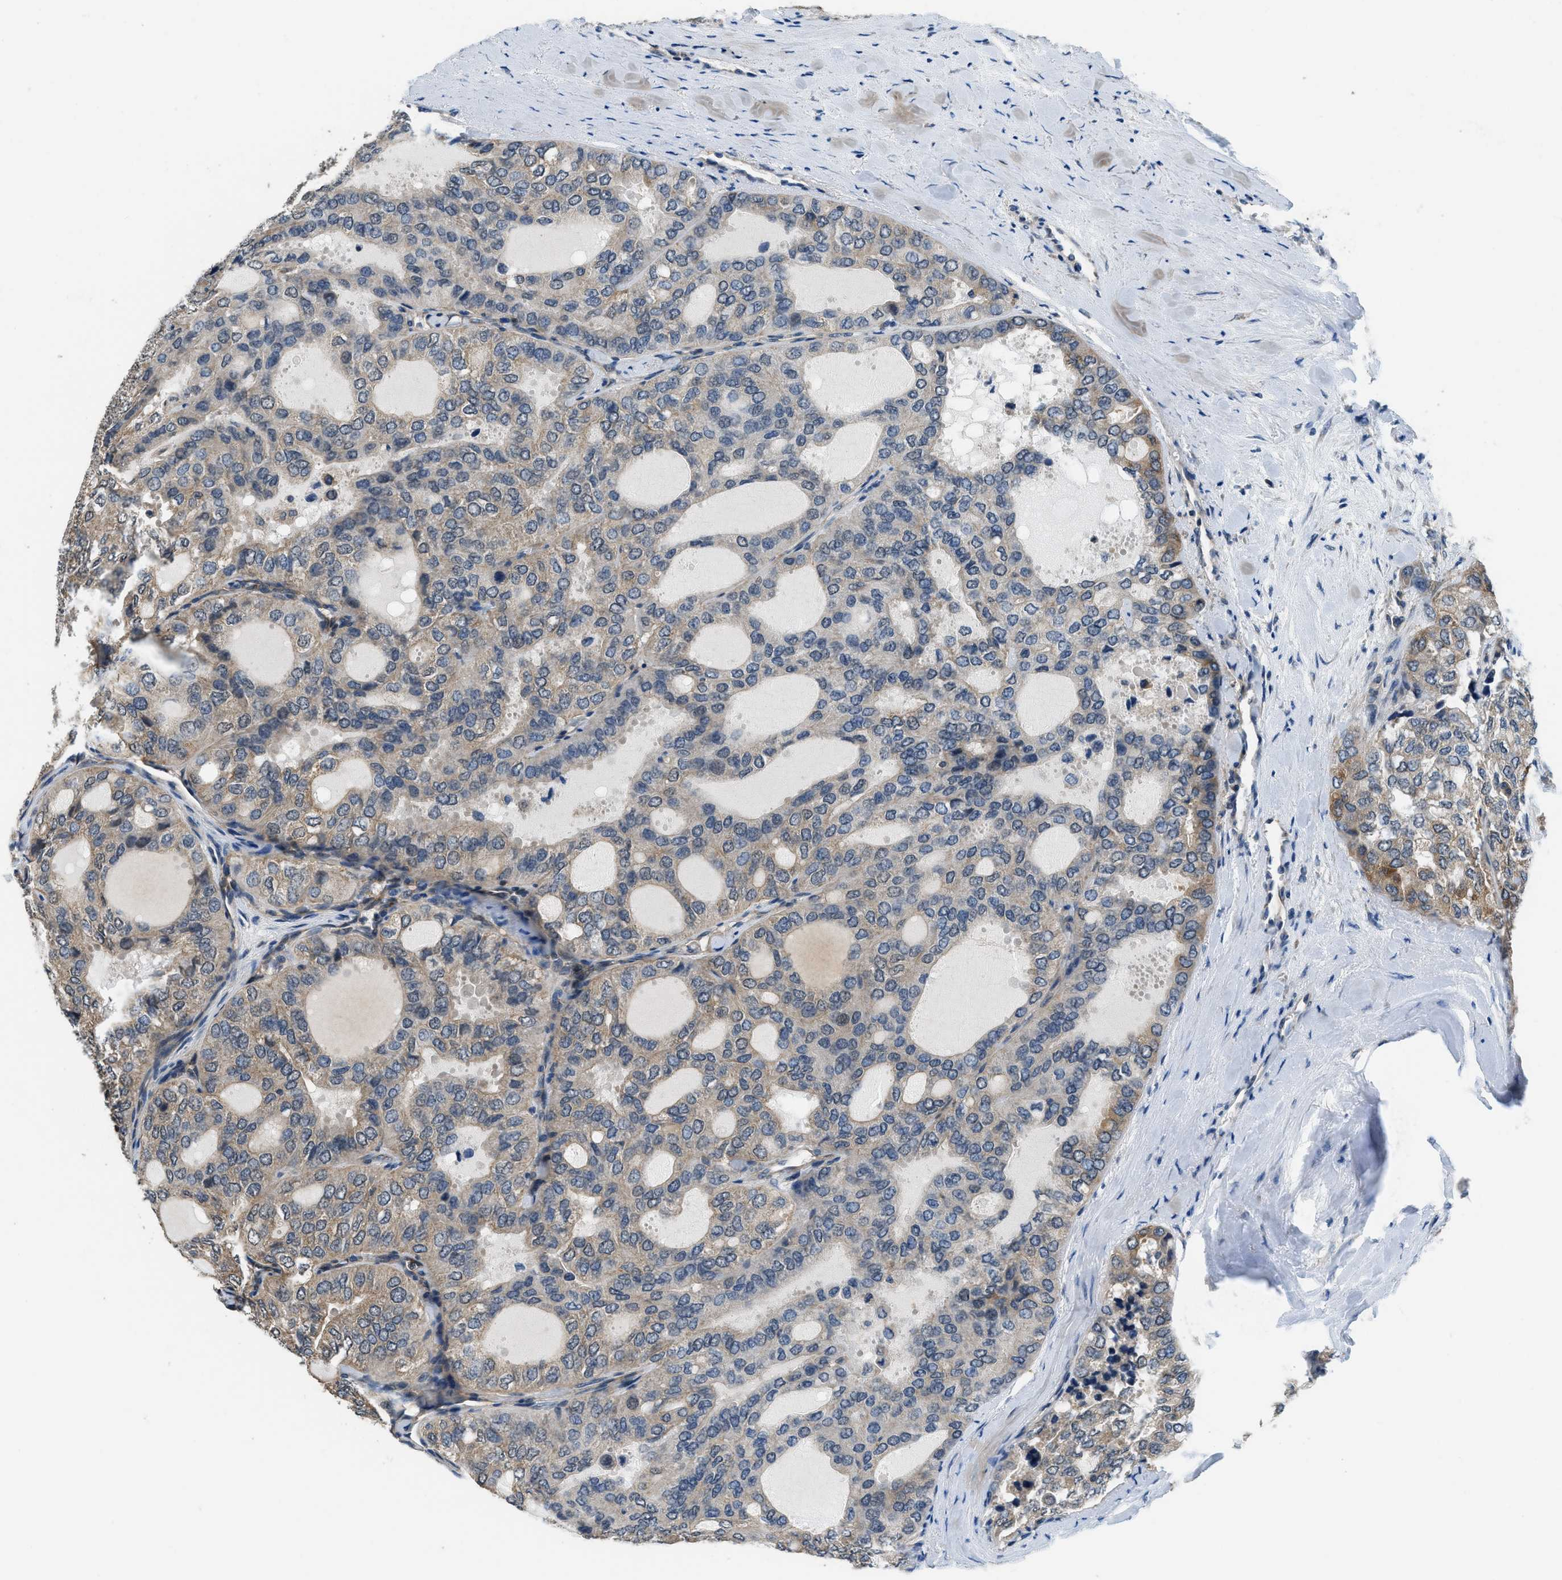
{"staining": {"intensity": "weak", "quantity": ">75%", "location": "cytoplasmic/membranous"}, "tissue": "thyroid cancer", "cell_type": "Tumor cells", "image_type": "cancer", "snomed": [{"axis": "morphology", "description": "Follicular adenoma carcinoma, NOS"}, {"axis": "topography", "description": "Thyroid gland"}], "caption": "IHC histopathology image of neoplastic tissue: human thyroid follicular adenoma carcinoma stained using immunohistochemistry exhibits low levels of weak protein expression localized specifically in the cytoplasmic/membranous of tumor cells, appearing as a cytoplasmic/membranous brown color.", "gene": "SSH2", "patient": {"sex": "male", "age": 75}}